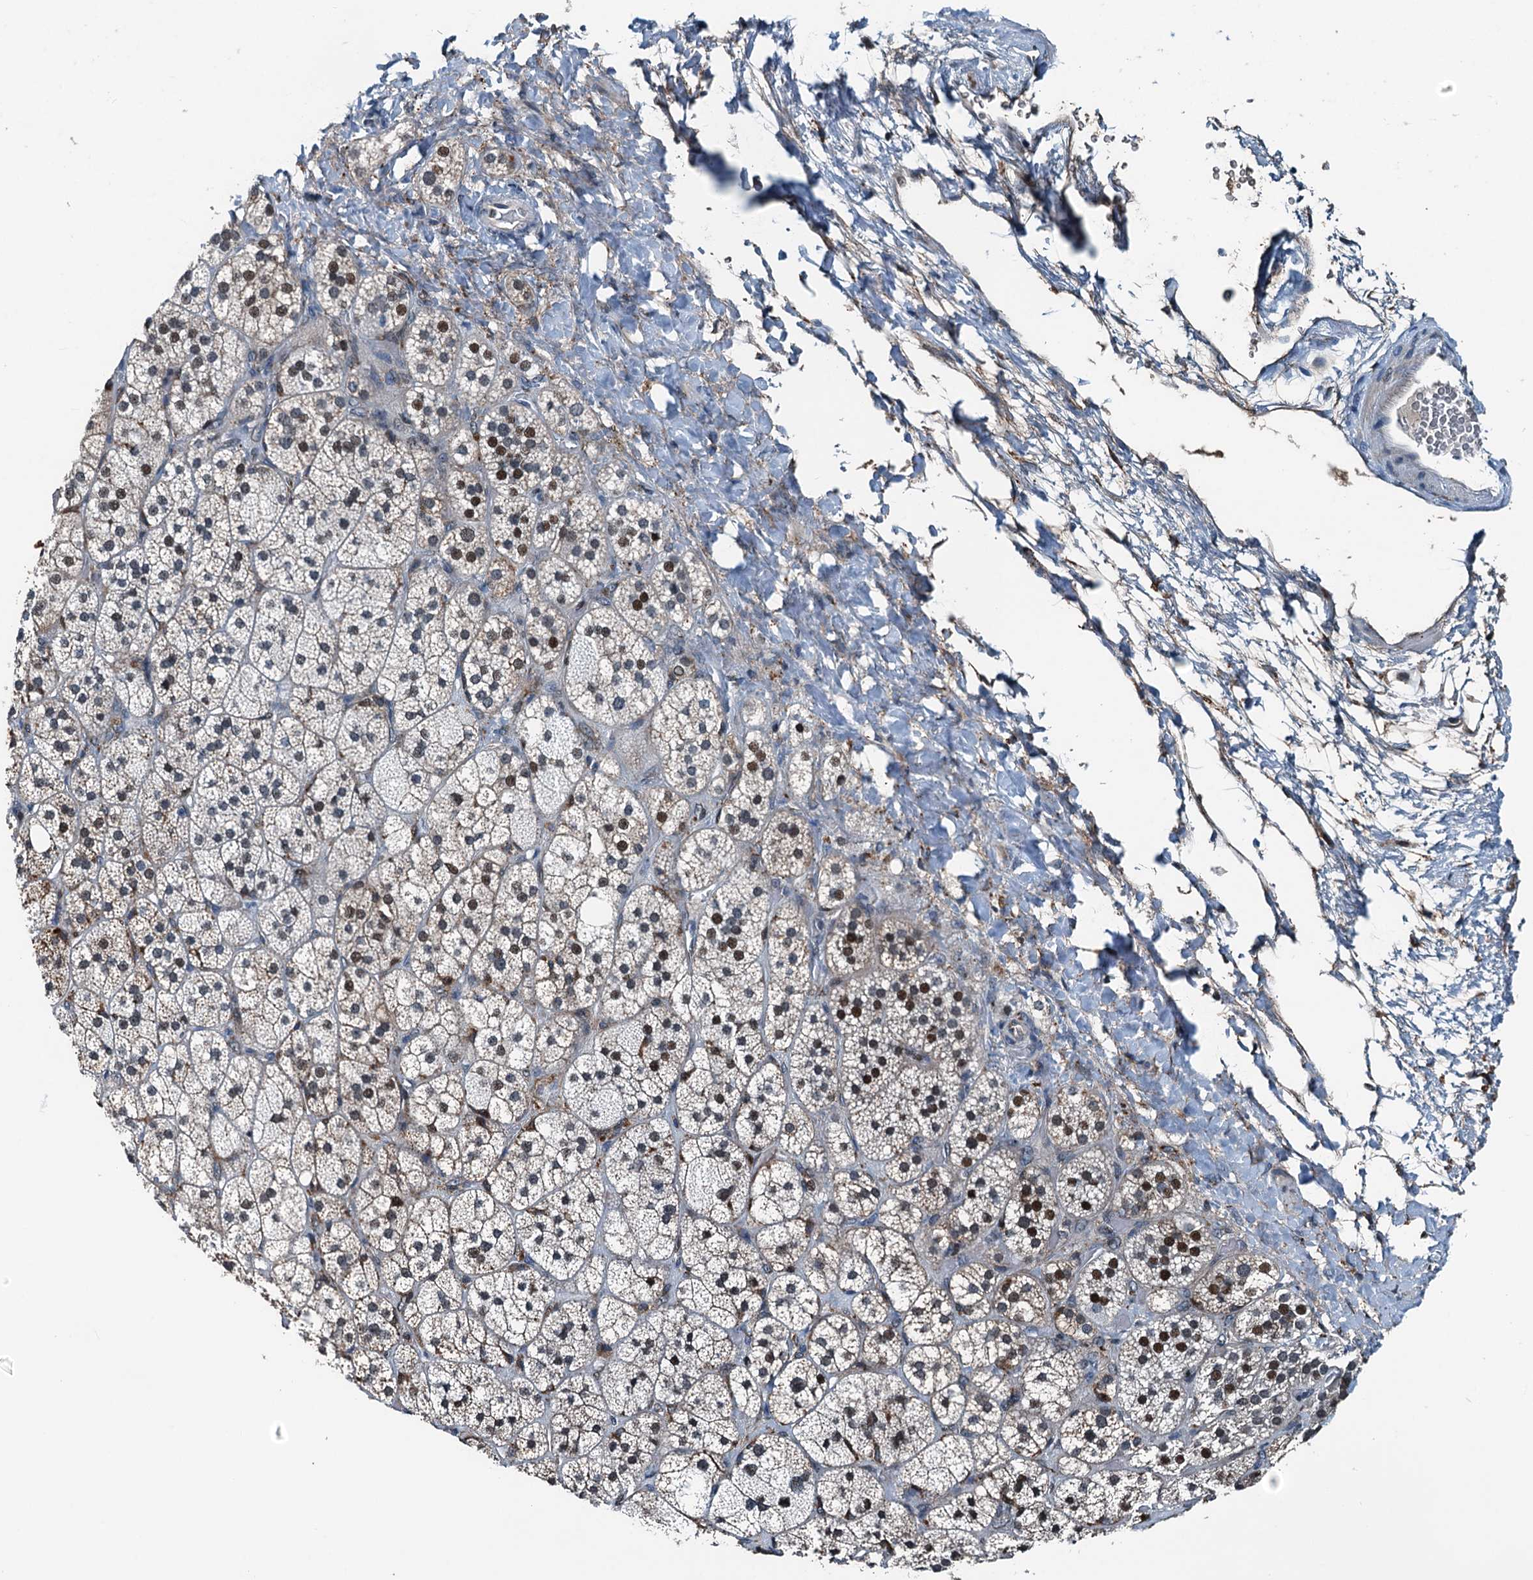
{"staining": {"intensity": "moderate", "quantity": "25%-75%", "location": "nuclear"}, "tissue": "adrenal gland", "cell_type": "Glandular cells", "image_type": "normal", "snomed": [{"axis": "morphology", "description": "Normal tissue, NOS"}, {"axis": "topography", "description": "Adrenal gland"}], "caption": "High-power microscopy captured an IHC photomicrograph of unremarkable adrenal gland, revealing moderate nuclear positivity in about 25%-75% of glandular cells.", "gene": "TAMALIN", "patient": {"sex": "male", "age": 61}}